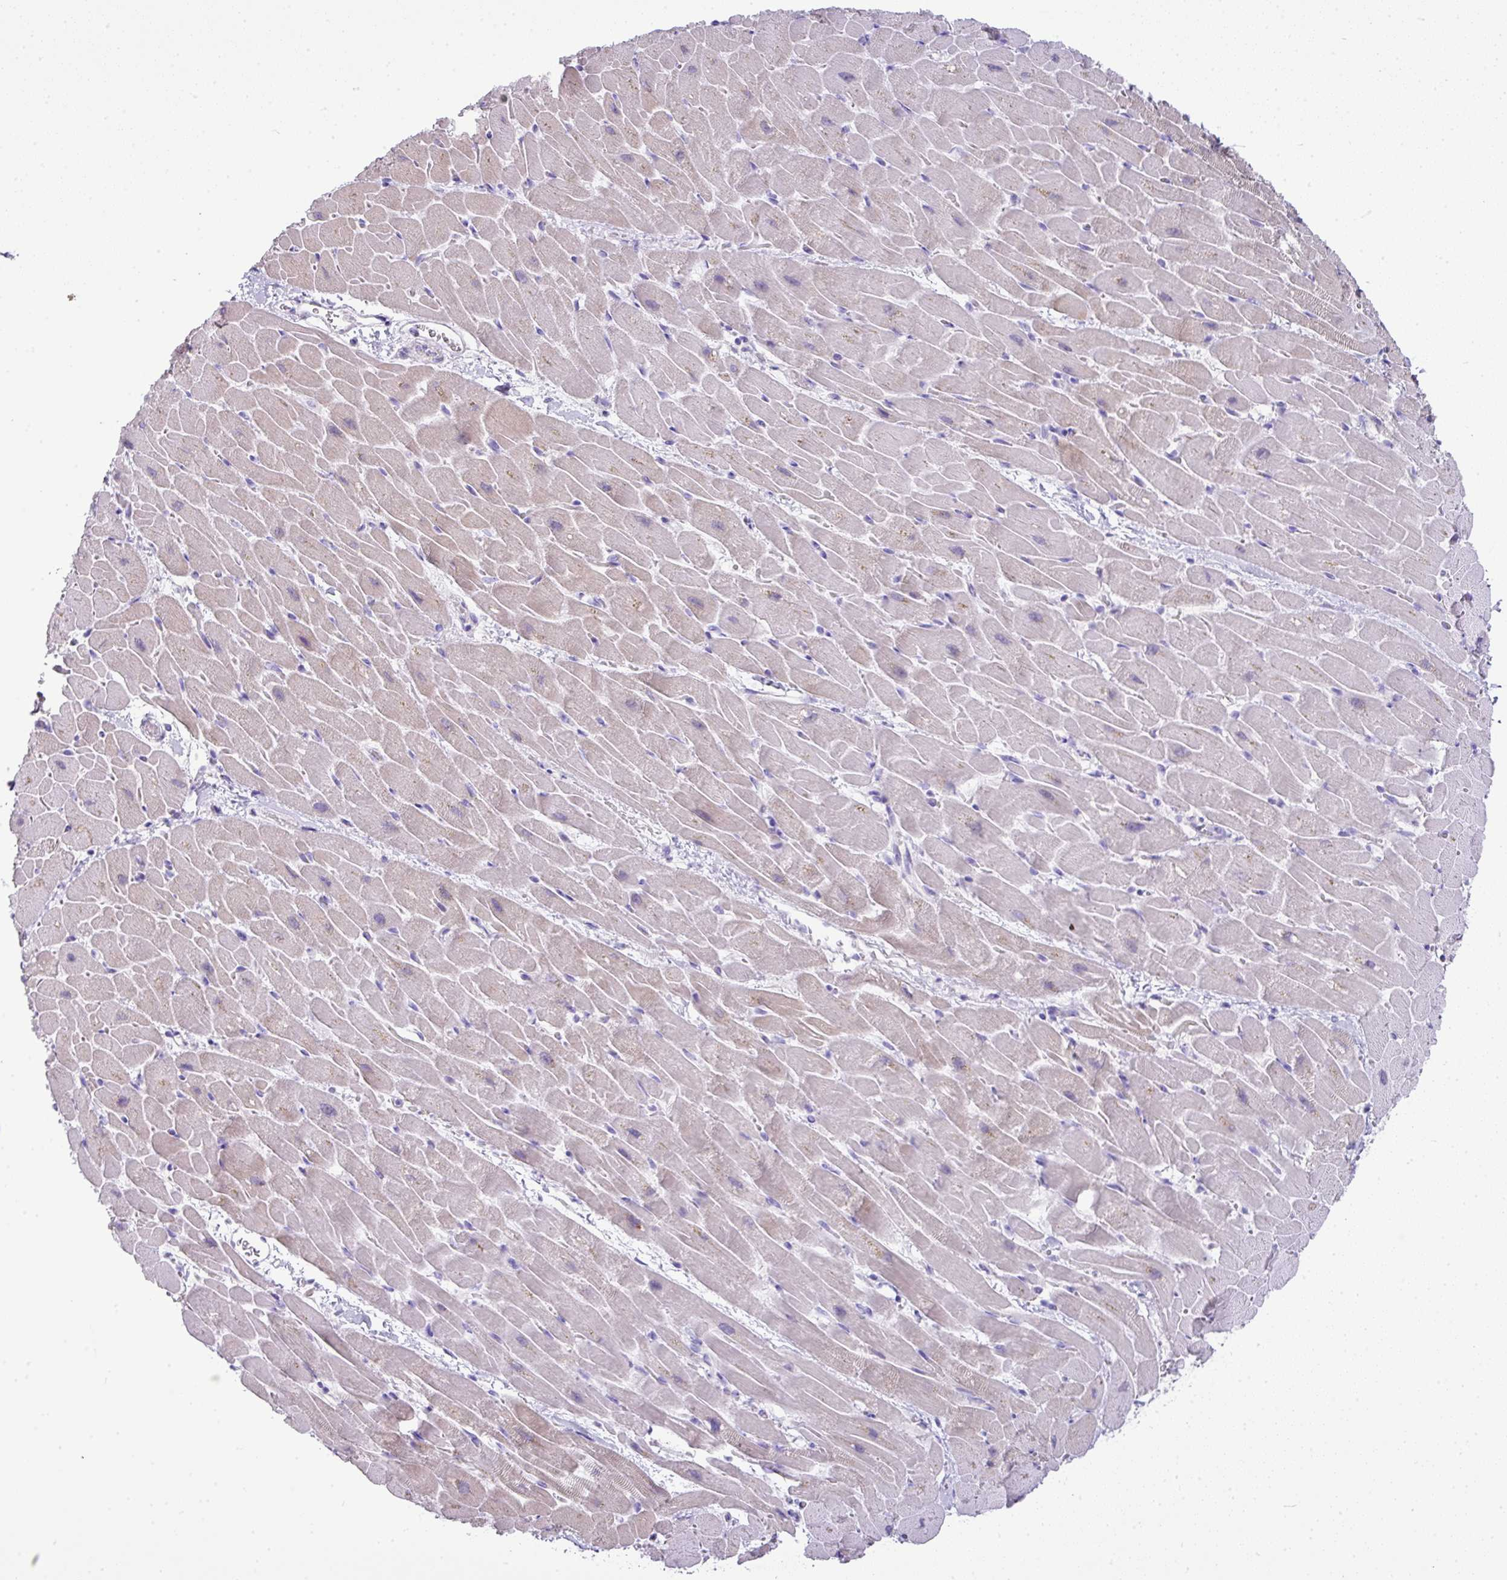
{"staining": {"intensity": "weak", "quantity": "<25%", "location": "cytoplasmic/membranous"}, "tissue": "heart muscle", "cell_type": "Cardiomyocytes", "image_type": "normal", "snomed": [{"axis": "morphology", "description": "Normal tissue, NOS"}, {"axis": "topography", "description": "Heart"}], "caption": "There is no significant expression in cardiomyocytes of heart muscle.", "gene": "BCL11A", "patient": {"sex": "male", "age": 37}}